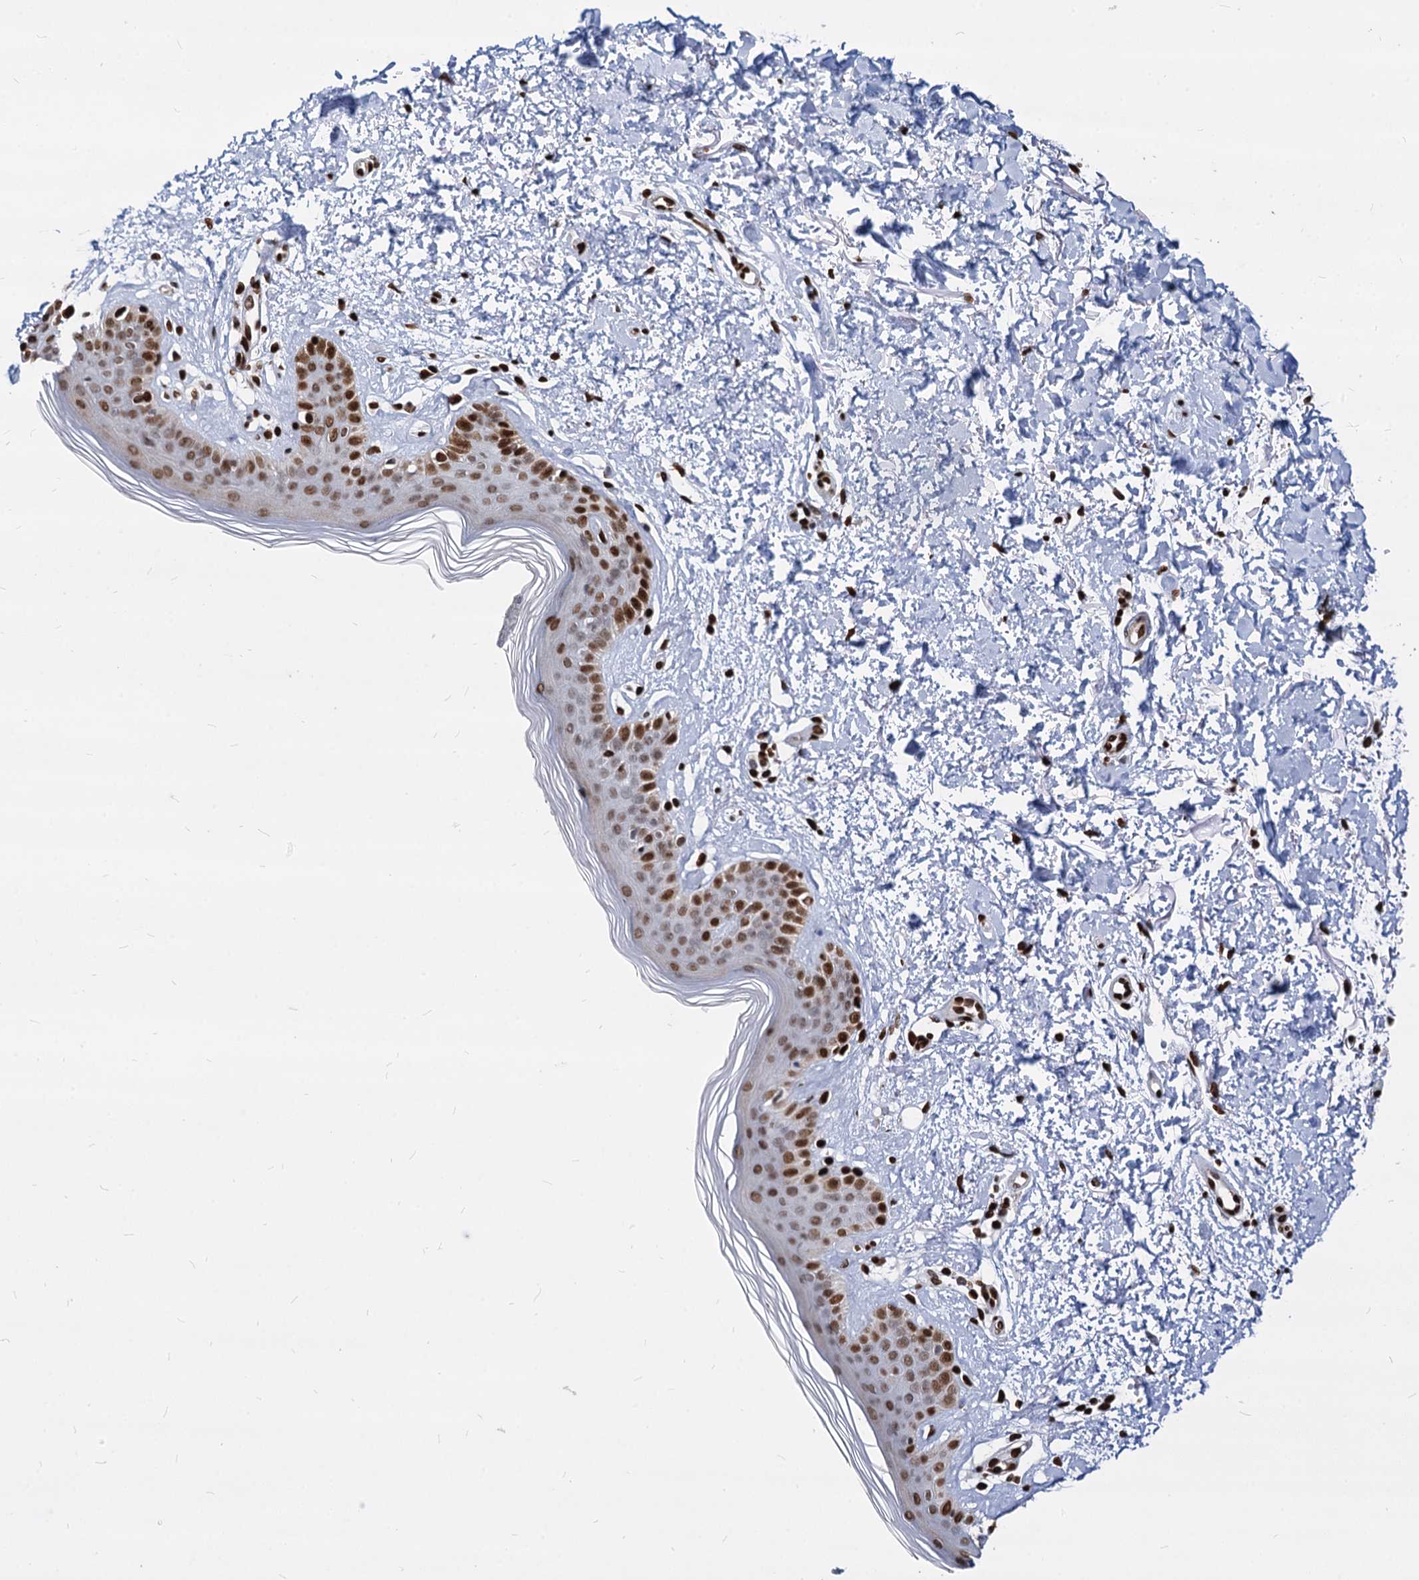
{"staining": {"intensity": "strong", "quantity": ">75%", "location": "nuclear"}, "tissue": "skin", "cell_type": "Fibroblasts", "image_type": "normal", "snomed": [{"axis": "morphology", "description": "Normal tissue, NOS"}, {"axis": "topography", "description": "Skin"}], "caption": "IHC (DAB) staining of normal skin exhibits strong nuclear protein expression in approximately >75% of fibroblasts.", "gene": "MECP2", "patient": {"sex": "female", "age": 64}}